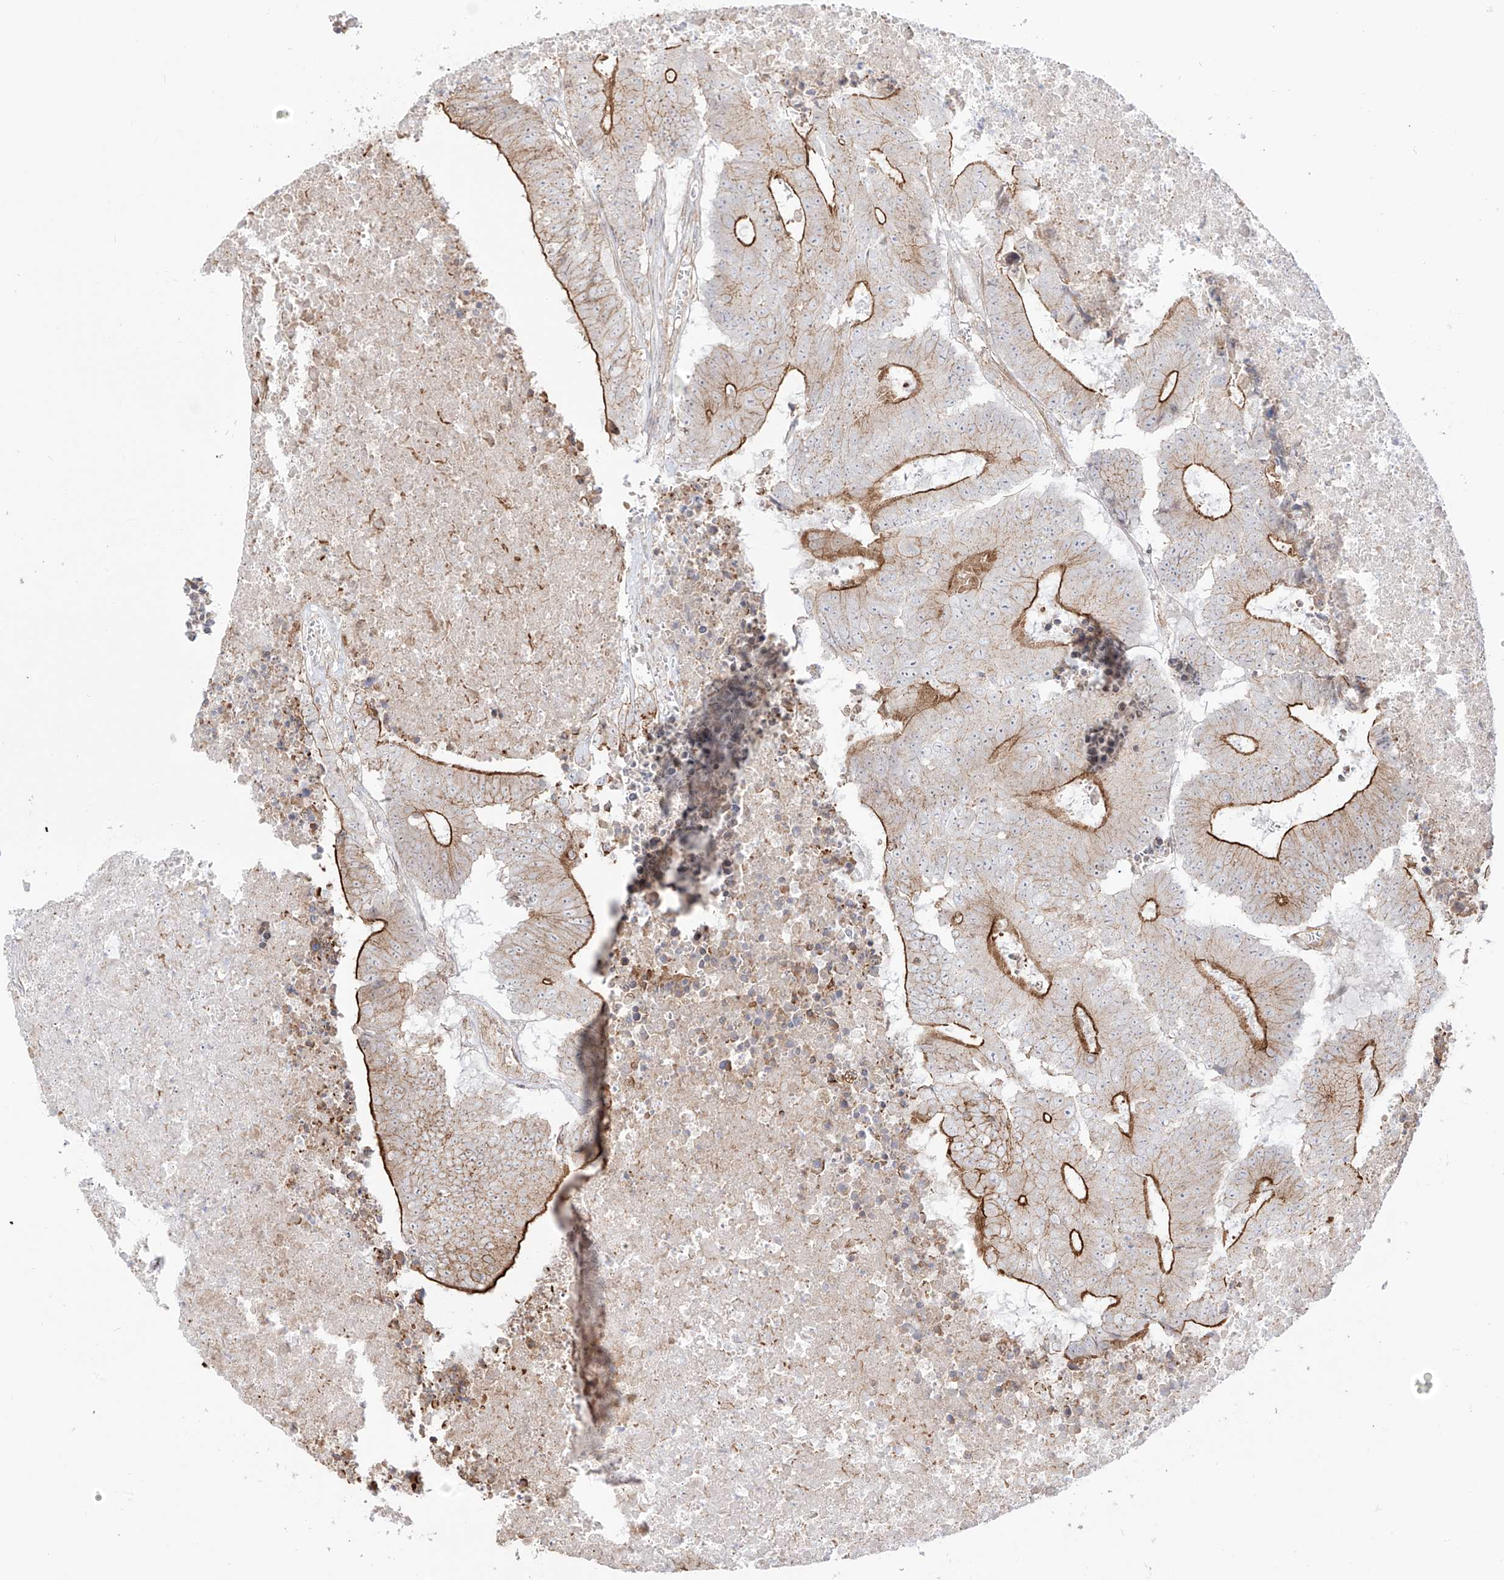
{"staining": {"intensity": "strong", "quantity": "<25%", "location": "cytoplasmic/membranous"}, "tissue": "colorectal cancer", "cell_type": "Tumor cells", "image_type": "cancer", "snomed": [{"axis": "morphology", "description": "Adenocarcinoma, NOS"}, {"axis": "topography", "description": "Colon"}], "caption": "Immunohistochemical staining of colorectal adenocarcinoma displays medium levels of strong cytoplasmic/membranous protein staining in approximately <25% of tumor cells.", "gene": "ZNF180", "patient": {"sex": "male", "age": 87}}